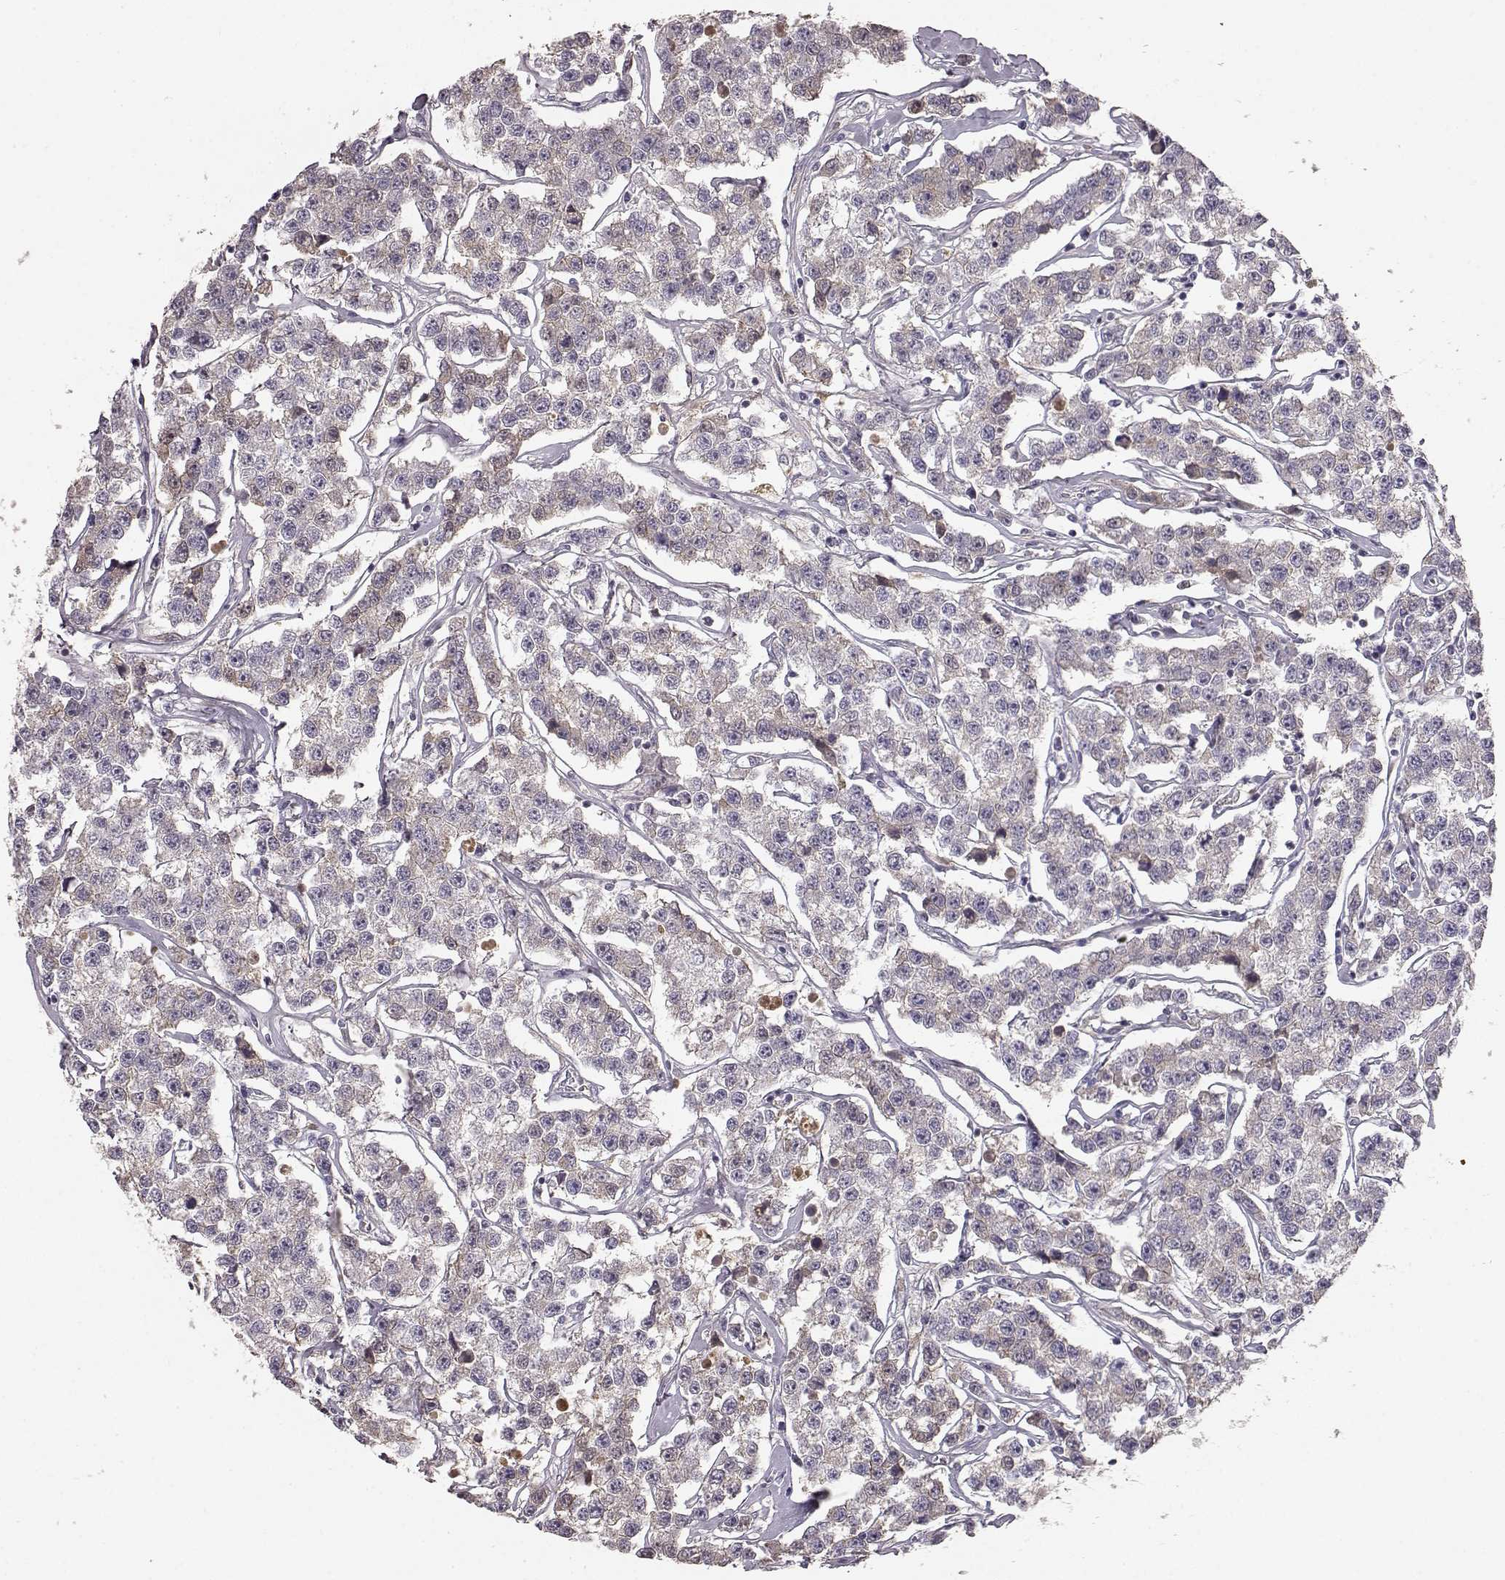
{"staining": {"intensity": "weak", "quantity": "25%-75%", "location": "cytoplasmic/membranous"}, "tissue": "testis cancer", "cell_type": "Tumor cells", "image_type": "cancer", "snomed": [{"axis": "morphology", "description": "Seminoma, NOS"}, {"axis": "topography", "description": "Testis"}], "caption": "There is low levels of weak cytoplasmic/membranous expression in tumor cells of testis cancer (seminoma), as demonstrated by immunohistochemical staining (brown color).", "gene": "YJEFN3", "patient": {"sex": "male", "age": 59}}